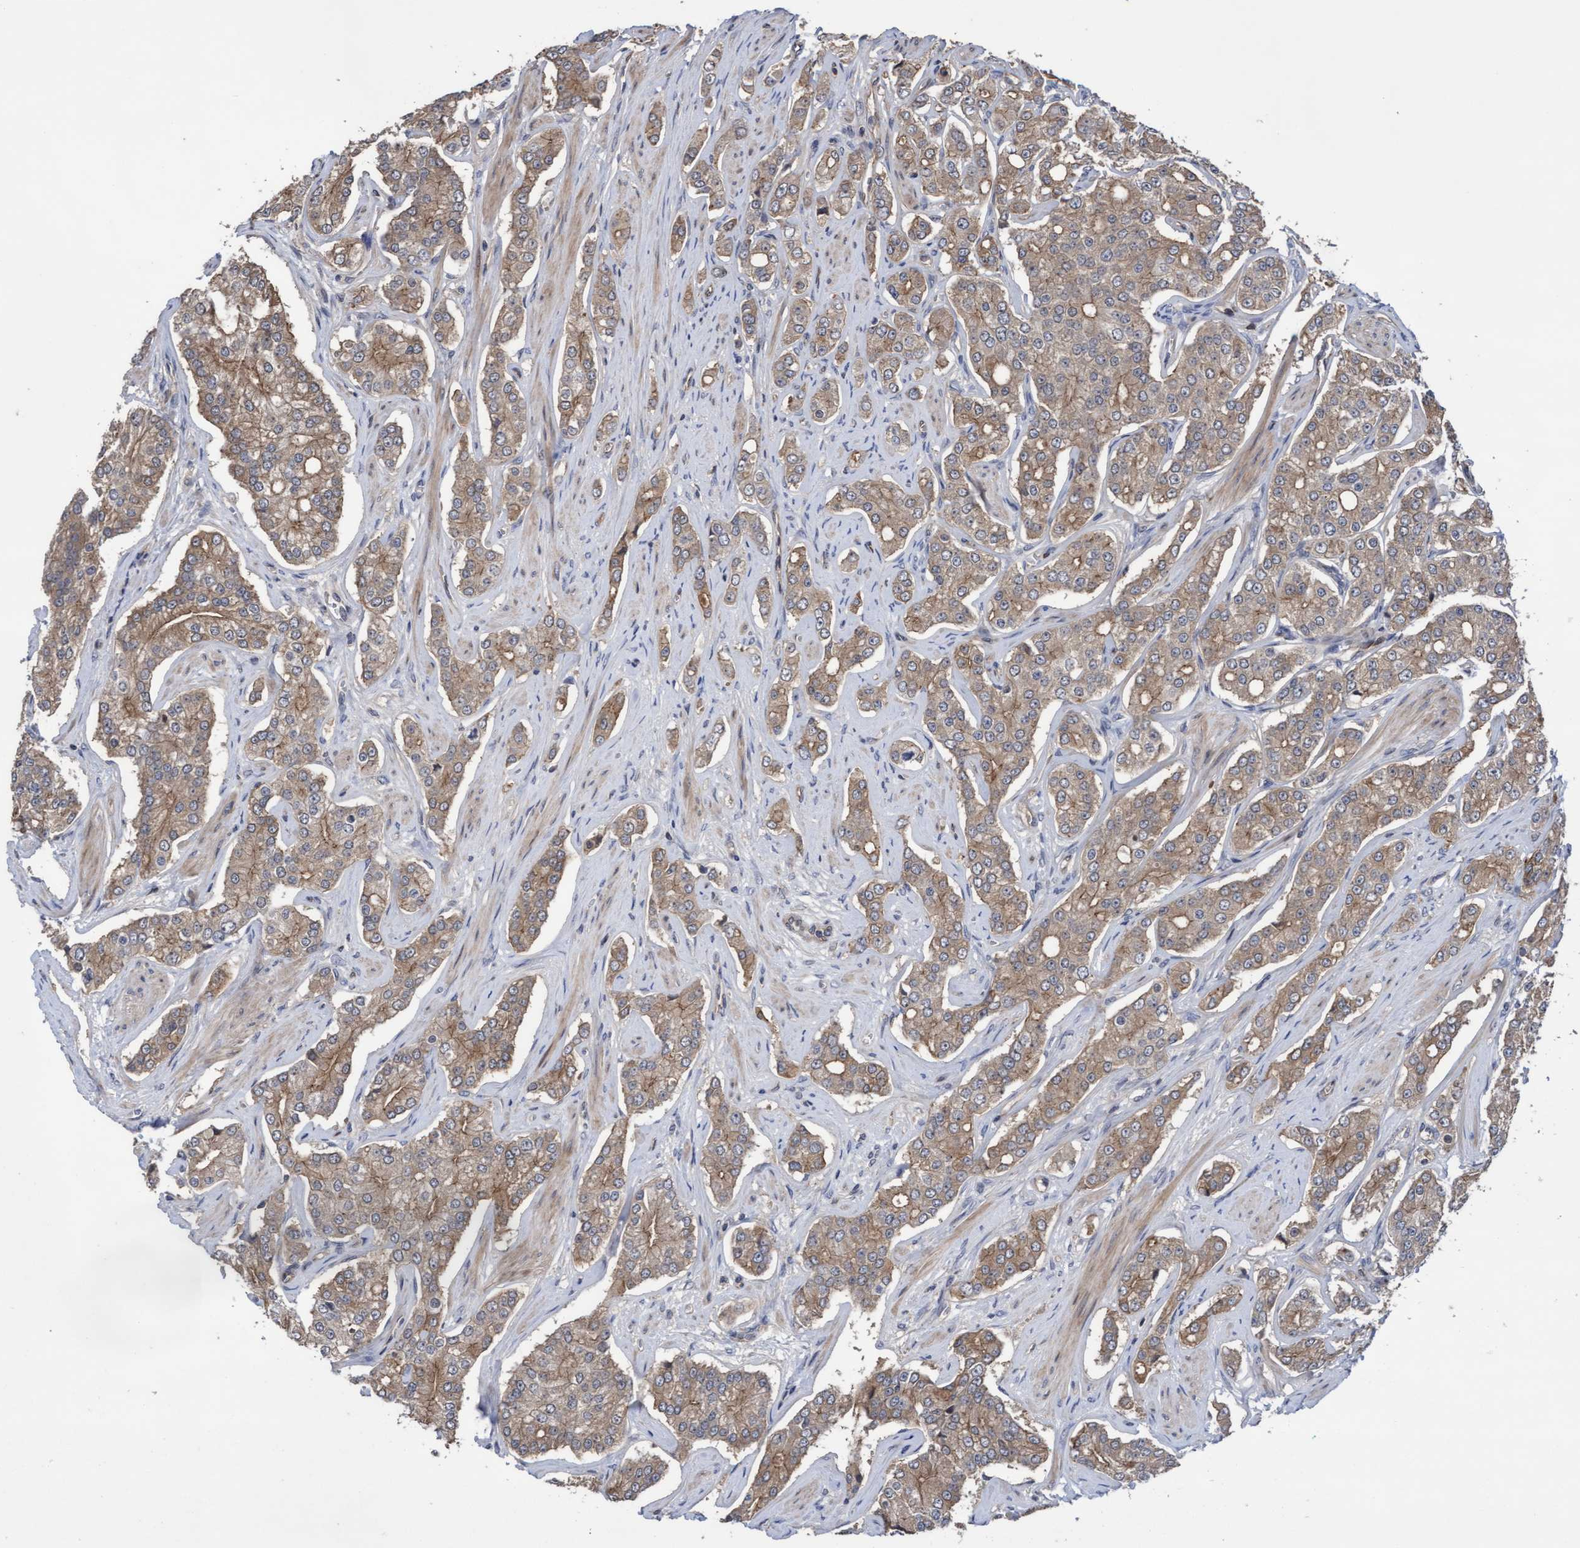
{"staining": {"intensity": "weak", "quantity": ">75%", "location": "cytoplasmic/membranous"}, "tissue": "prostate cancer", "cell_type": "Tumor cells", "image_type": "cancer", "snomed": [{"axis": "morphology", "description": "Adenocarcinoma, High grade"}, {"axis": "topography", "description": "Prostate"}], "caption": "Tumor cells show low levels of weak cytoplasmic/membranous staining in approximately >75% of cells in adenocarcinoma (high-grade) (prostate). The protein of interest is shown in brown color, while the nuclei are stained blue.", "gene": "COBL", "patient": {"sex": "male", "age": 71}}